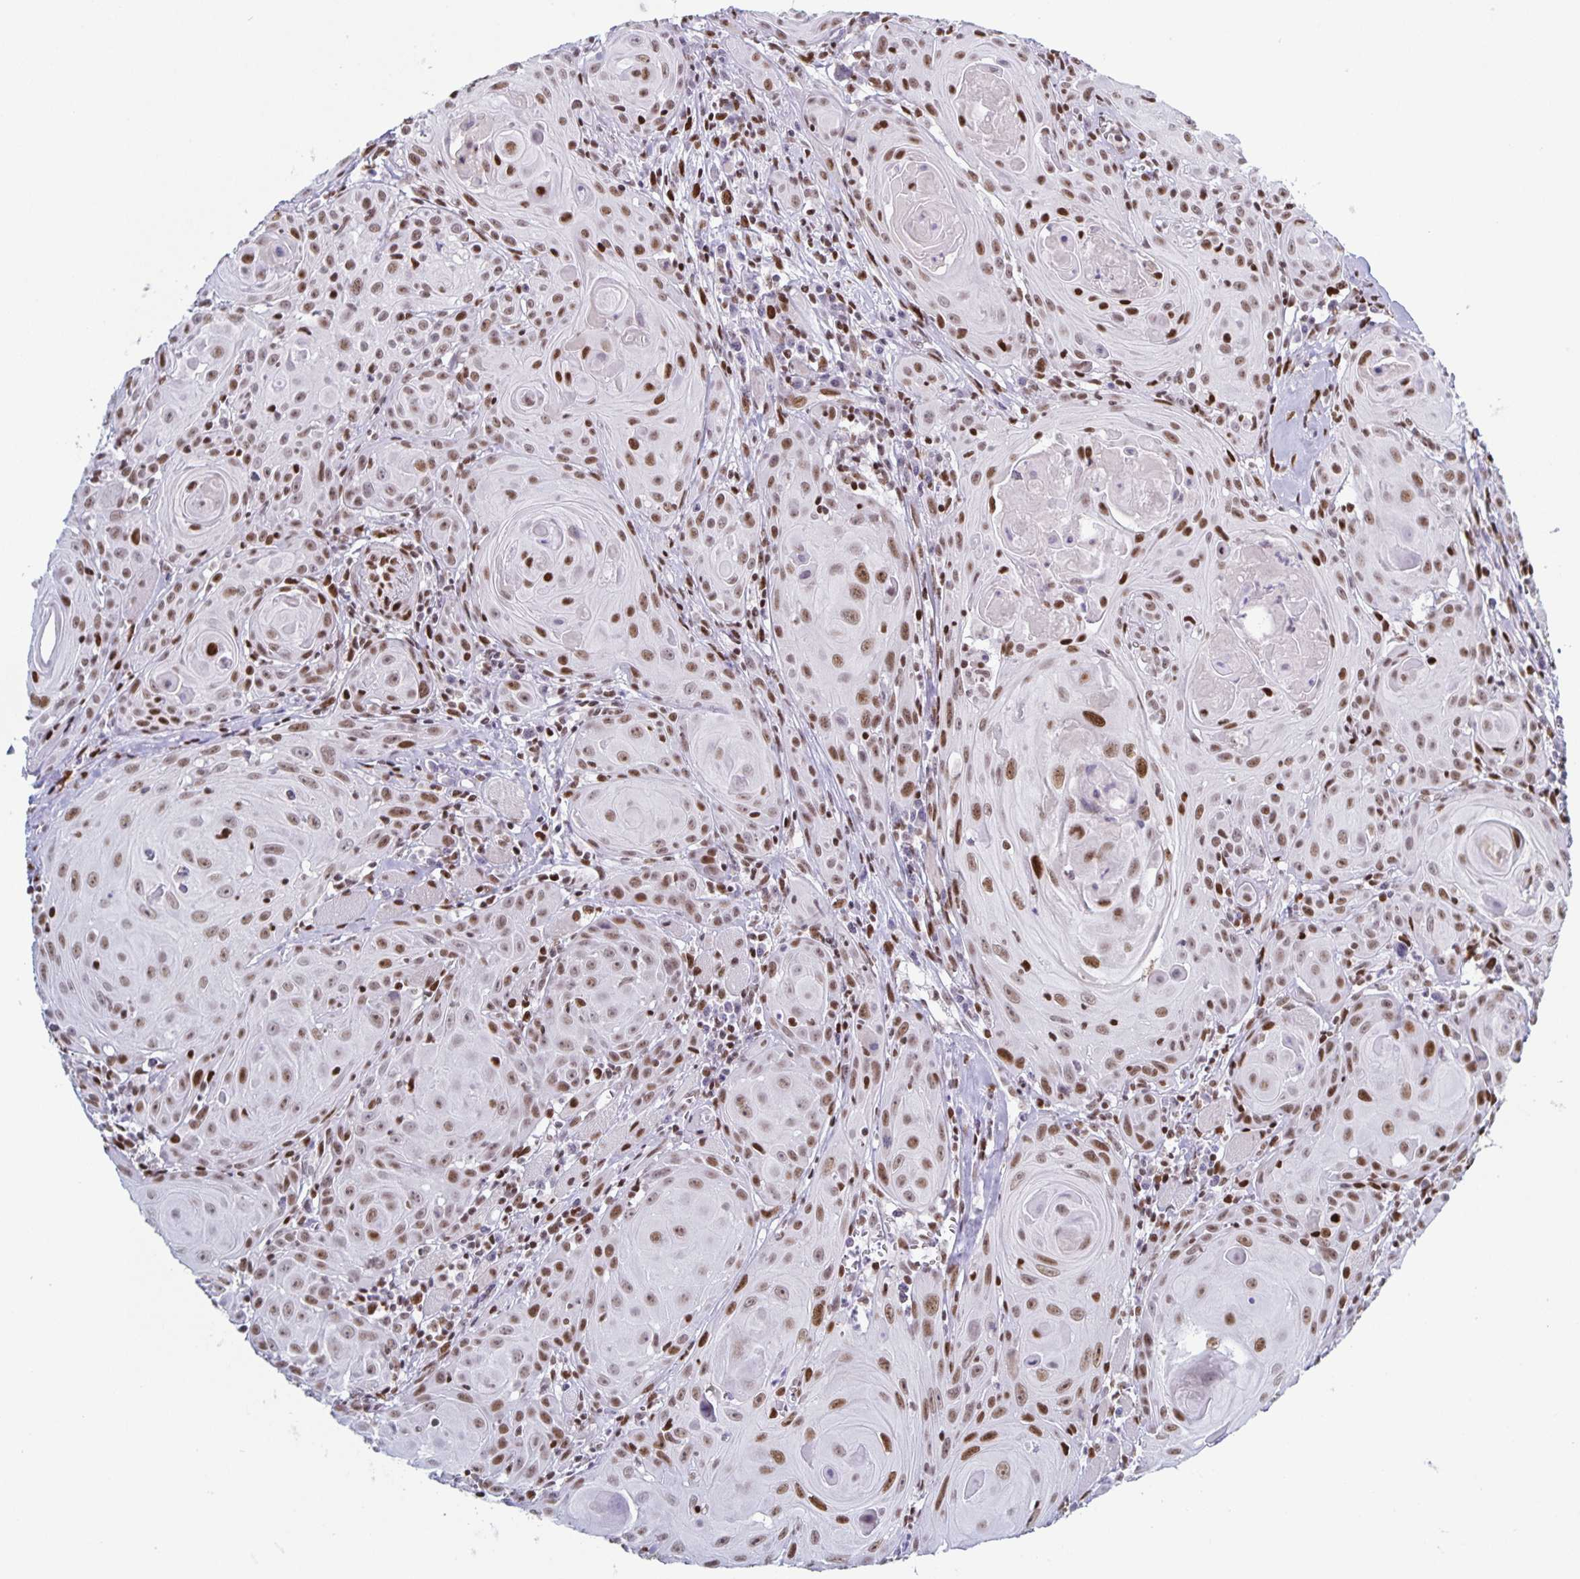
{"staining": {"intensity": "moderate", "quantity": ">75%", "location": "nuclear"}, "tissue": "head and neck cancer", "cell_type": "Tumor cells", "image_type": "cancer", "snomed": [{"axis": "morphology", "description": "Squamous cell carcinoma, NOS"}, {"axis": "topography", "description": "Head-Neck"}], "caption": "Head and neck cancer (squamous cell carcinoma) was stained to show a protein in brown. There is medium levels of moderate nuclear positivity in approximately >75% of tumor cells.", "gene": "JUND", "patient": {"sex": "female", "age": 80}}